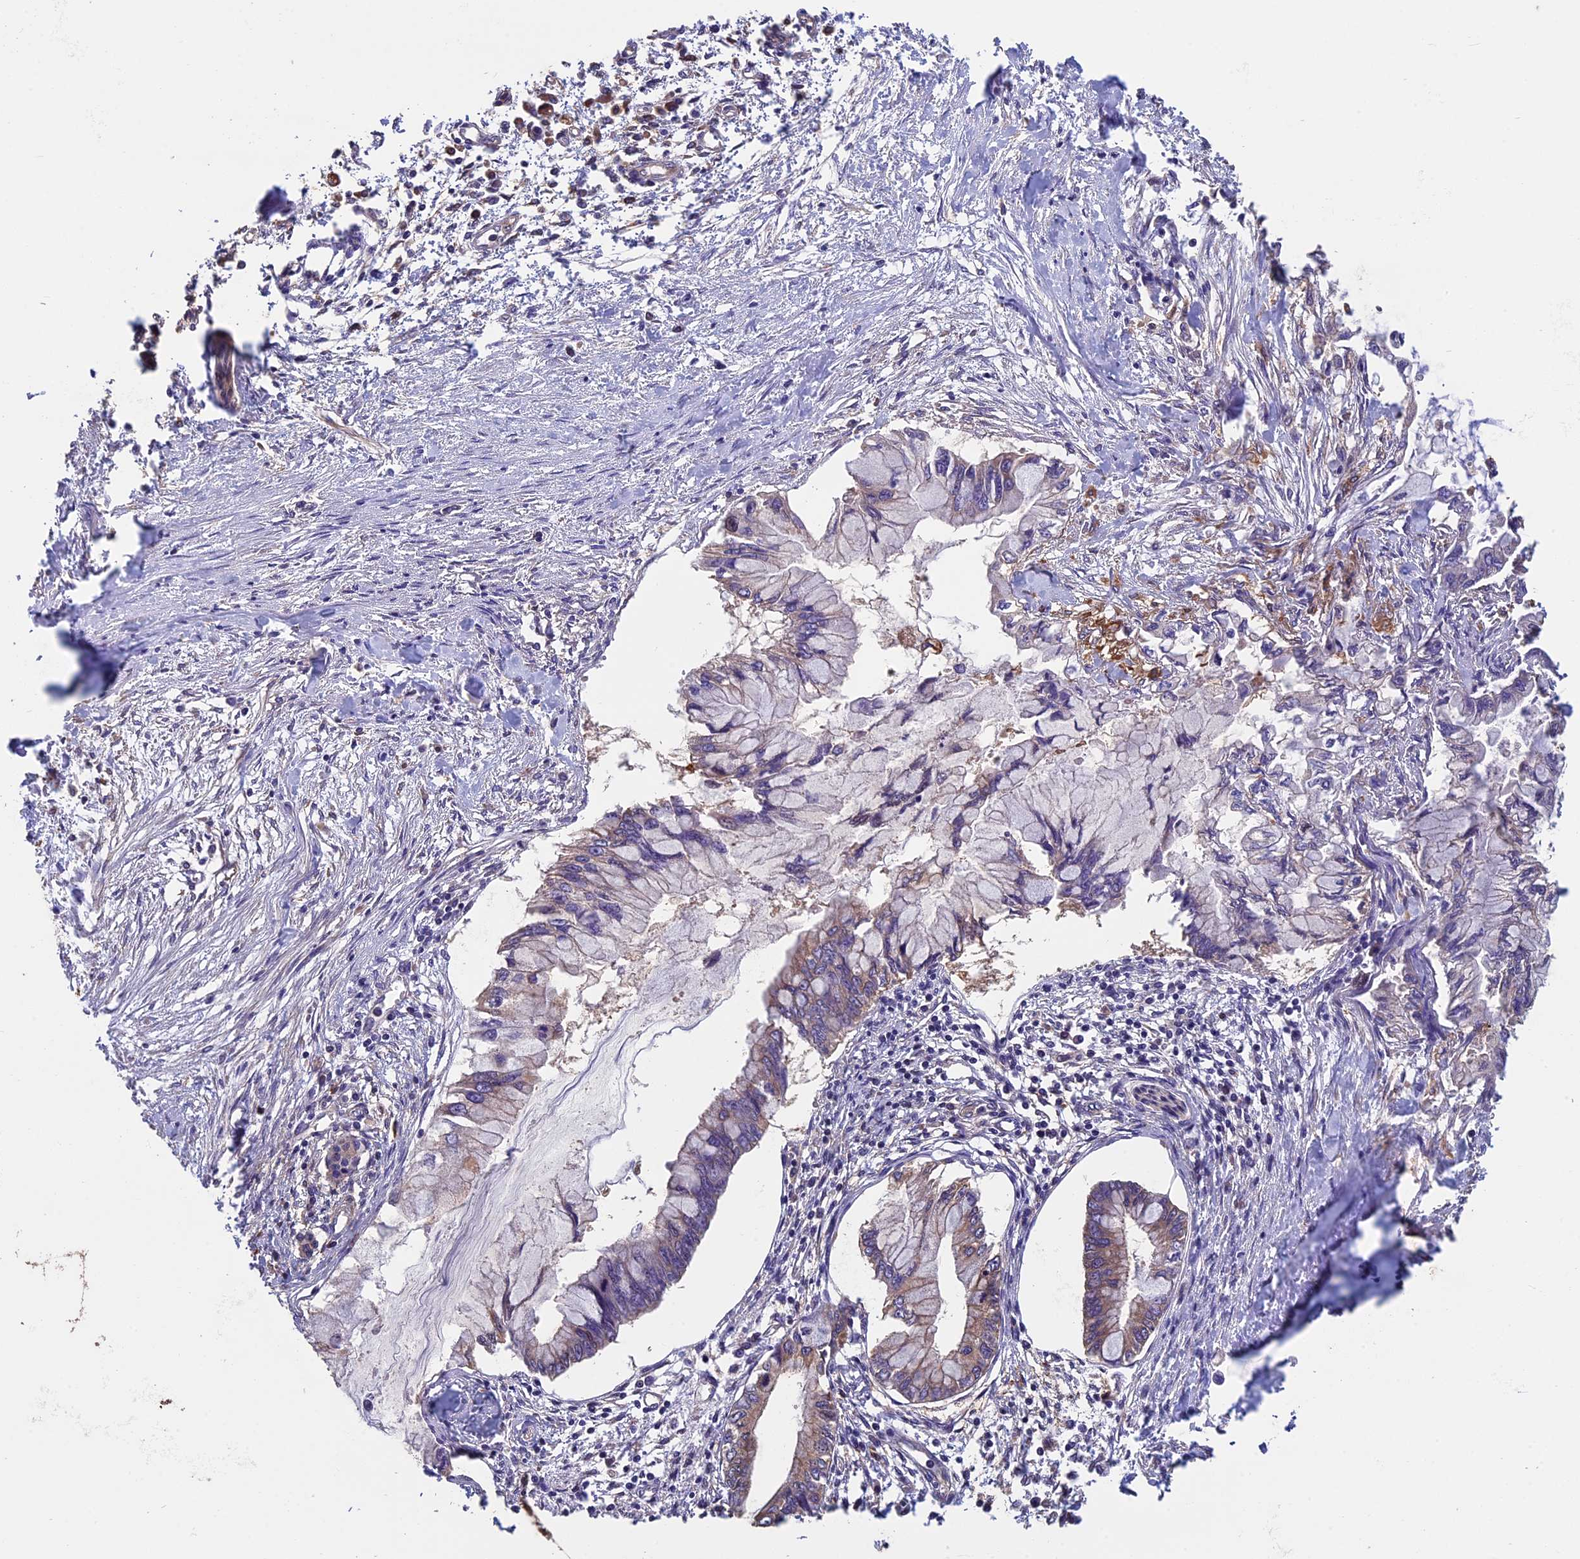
{"staining": {"intensity": "moderate", "quantity": "<25%", "location": "cytoplasmic/membranous"}, "tissue": "pancreatic cancer", "cell_type": "Tumor cells", "image_type": "cancer", "snomed": [{"axis": "morphology", "description": "Adenocarcinoma, NOS"}, {"axis": "topography", "description": "Pancreas"}], "caption": "Pancreatic cancer stained with immunohistochemistry exhibits moderate cytoplasmic/membranous expression in about <25% of tumor cells.", "gene": "VWA3A", "patient": {"sex": "male", "age": 48}}